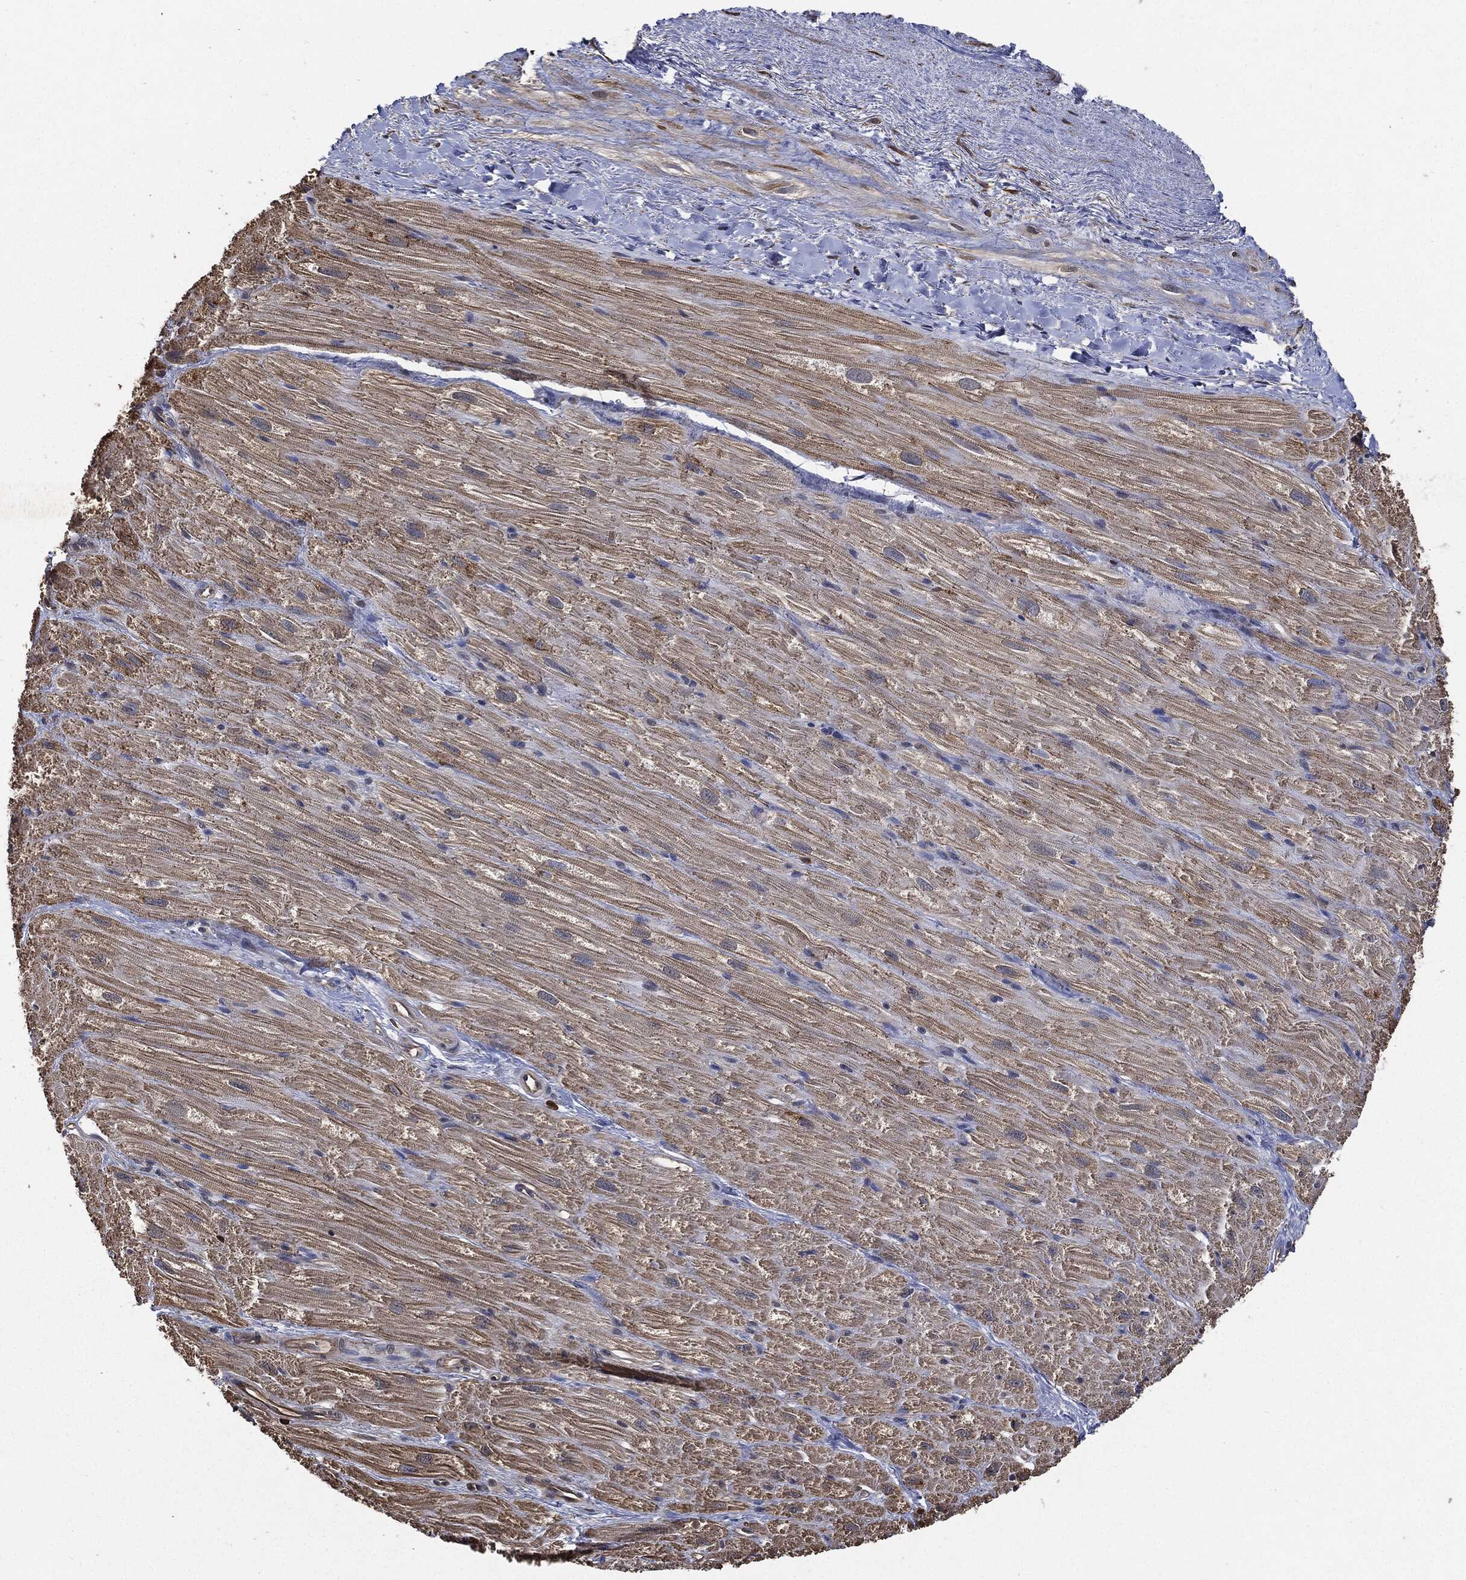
{"staining": {"intensity": "weak", "quantity": "25%-75%", "location": "cytoplasmic/membranous"}, "tissue": "heart muscle", "cell_type": "Cardiomyocytes", "image_type": "normal", "snomed": [{"axis": "morphology", "description": "Normal tissue, NOS"}, {"axis": "topography", "description": "Heart"}], "caption": "Approximately 25%-75% of cardiomyocytes in unremarkable heart muscle reveal weak cytoplasmic/membranous protein positivity as visualized by brown immunohistochemical staining.", "gene": "S100A9", "patient": {"sex": "male", "age": 62}}